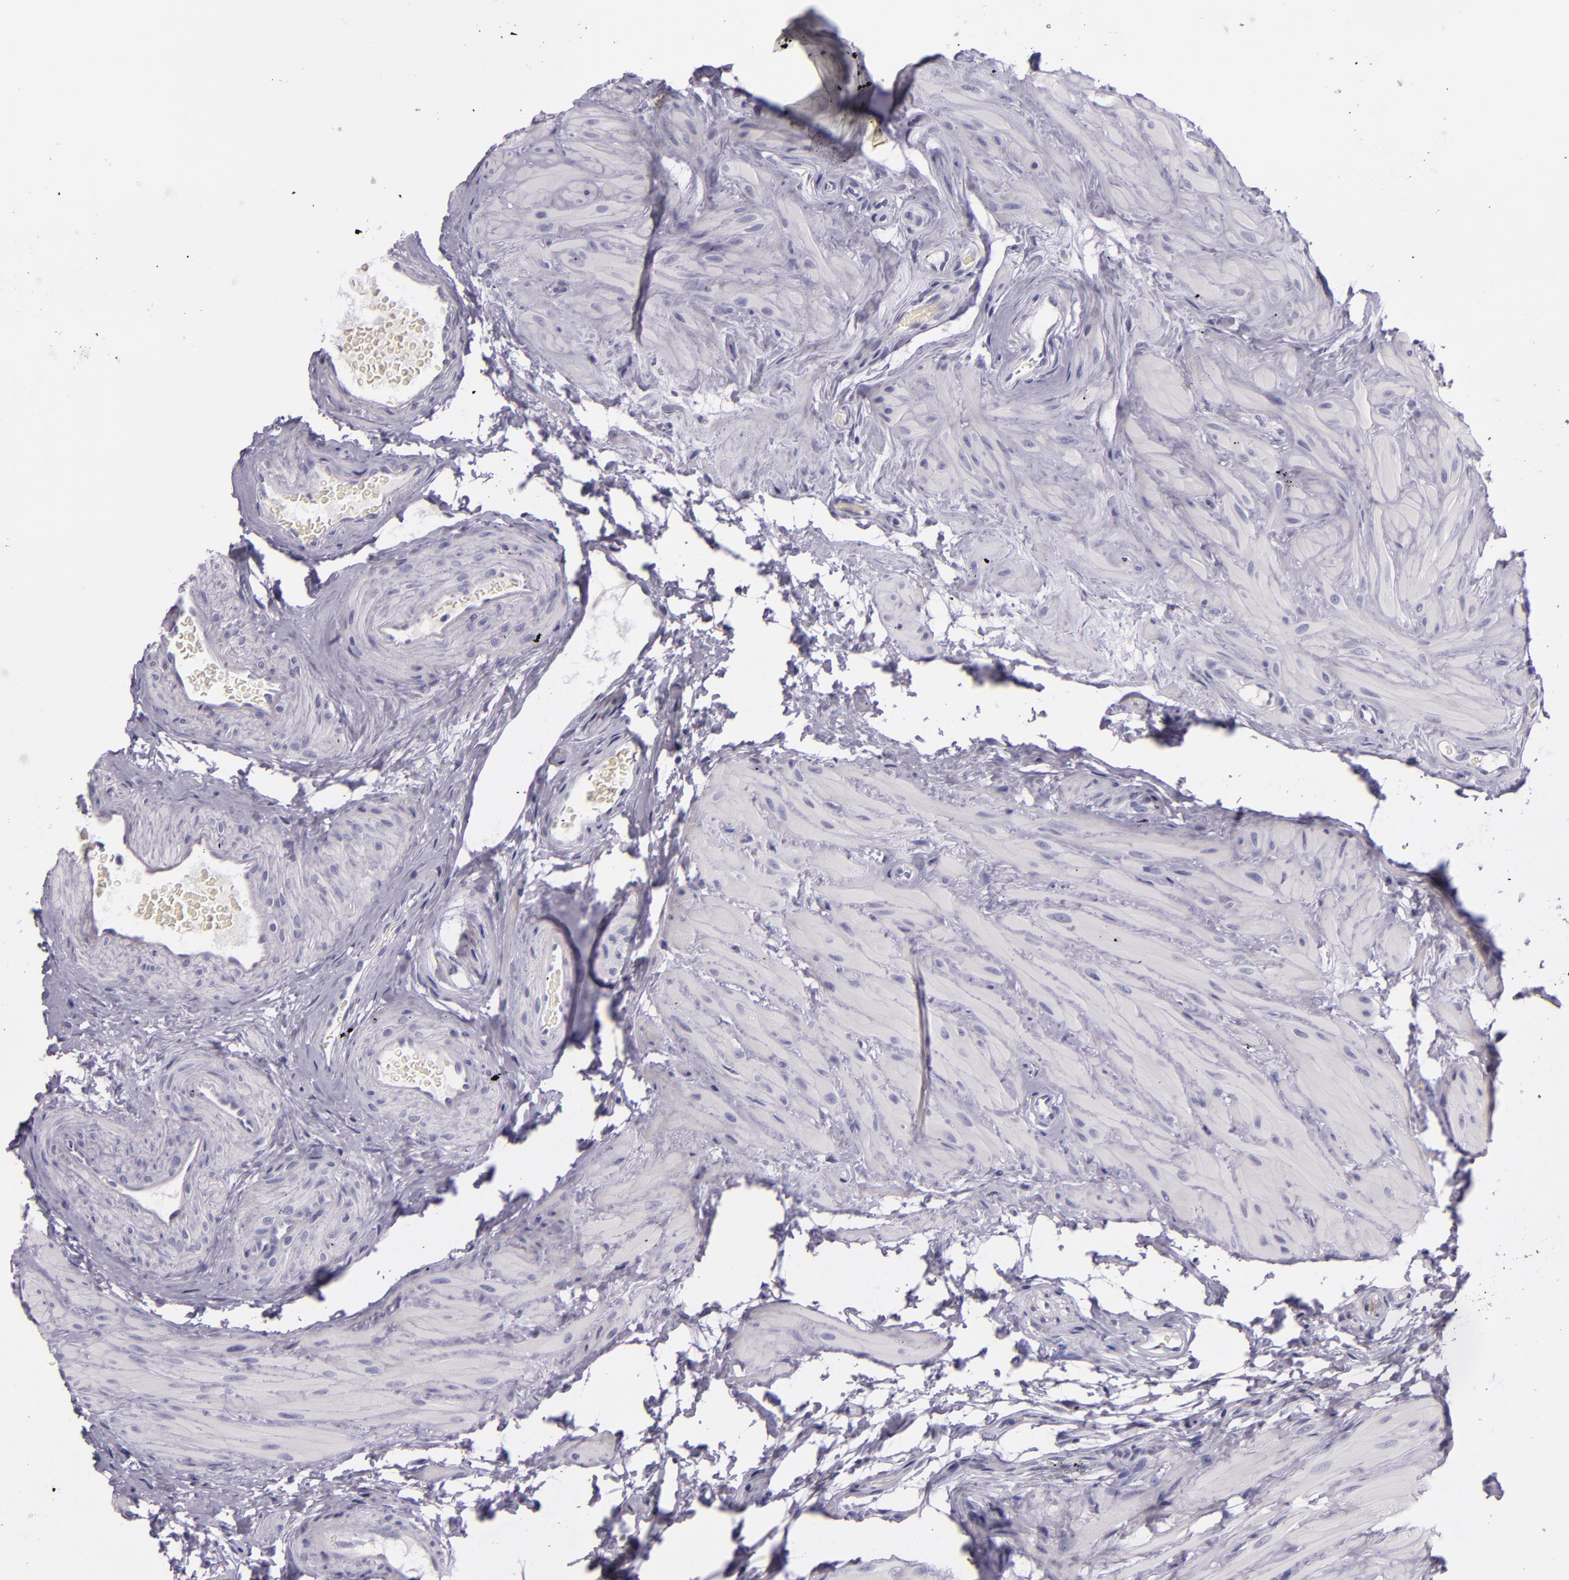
{"staining": {"intensity": "negative", "quantity": "none", "location": "none"}, "tissue": "epididymis", "cell_type": "Glandular cells", "image_type": "normal", "snomed": [{"axis": "morphology", "description": "Normal tissue, NOS"}, {"axis": "topography", "description": "Testis"}, {"axis": "topography", "description": "Epididymis"}], "caption": "Human epididymis stained for a protein using IHC exhibits no staining in glandular cells.", "gene": "INA", "patient": {"sex": "male", "age": 36}}